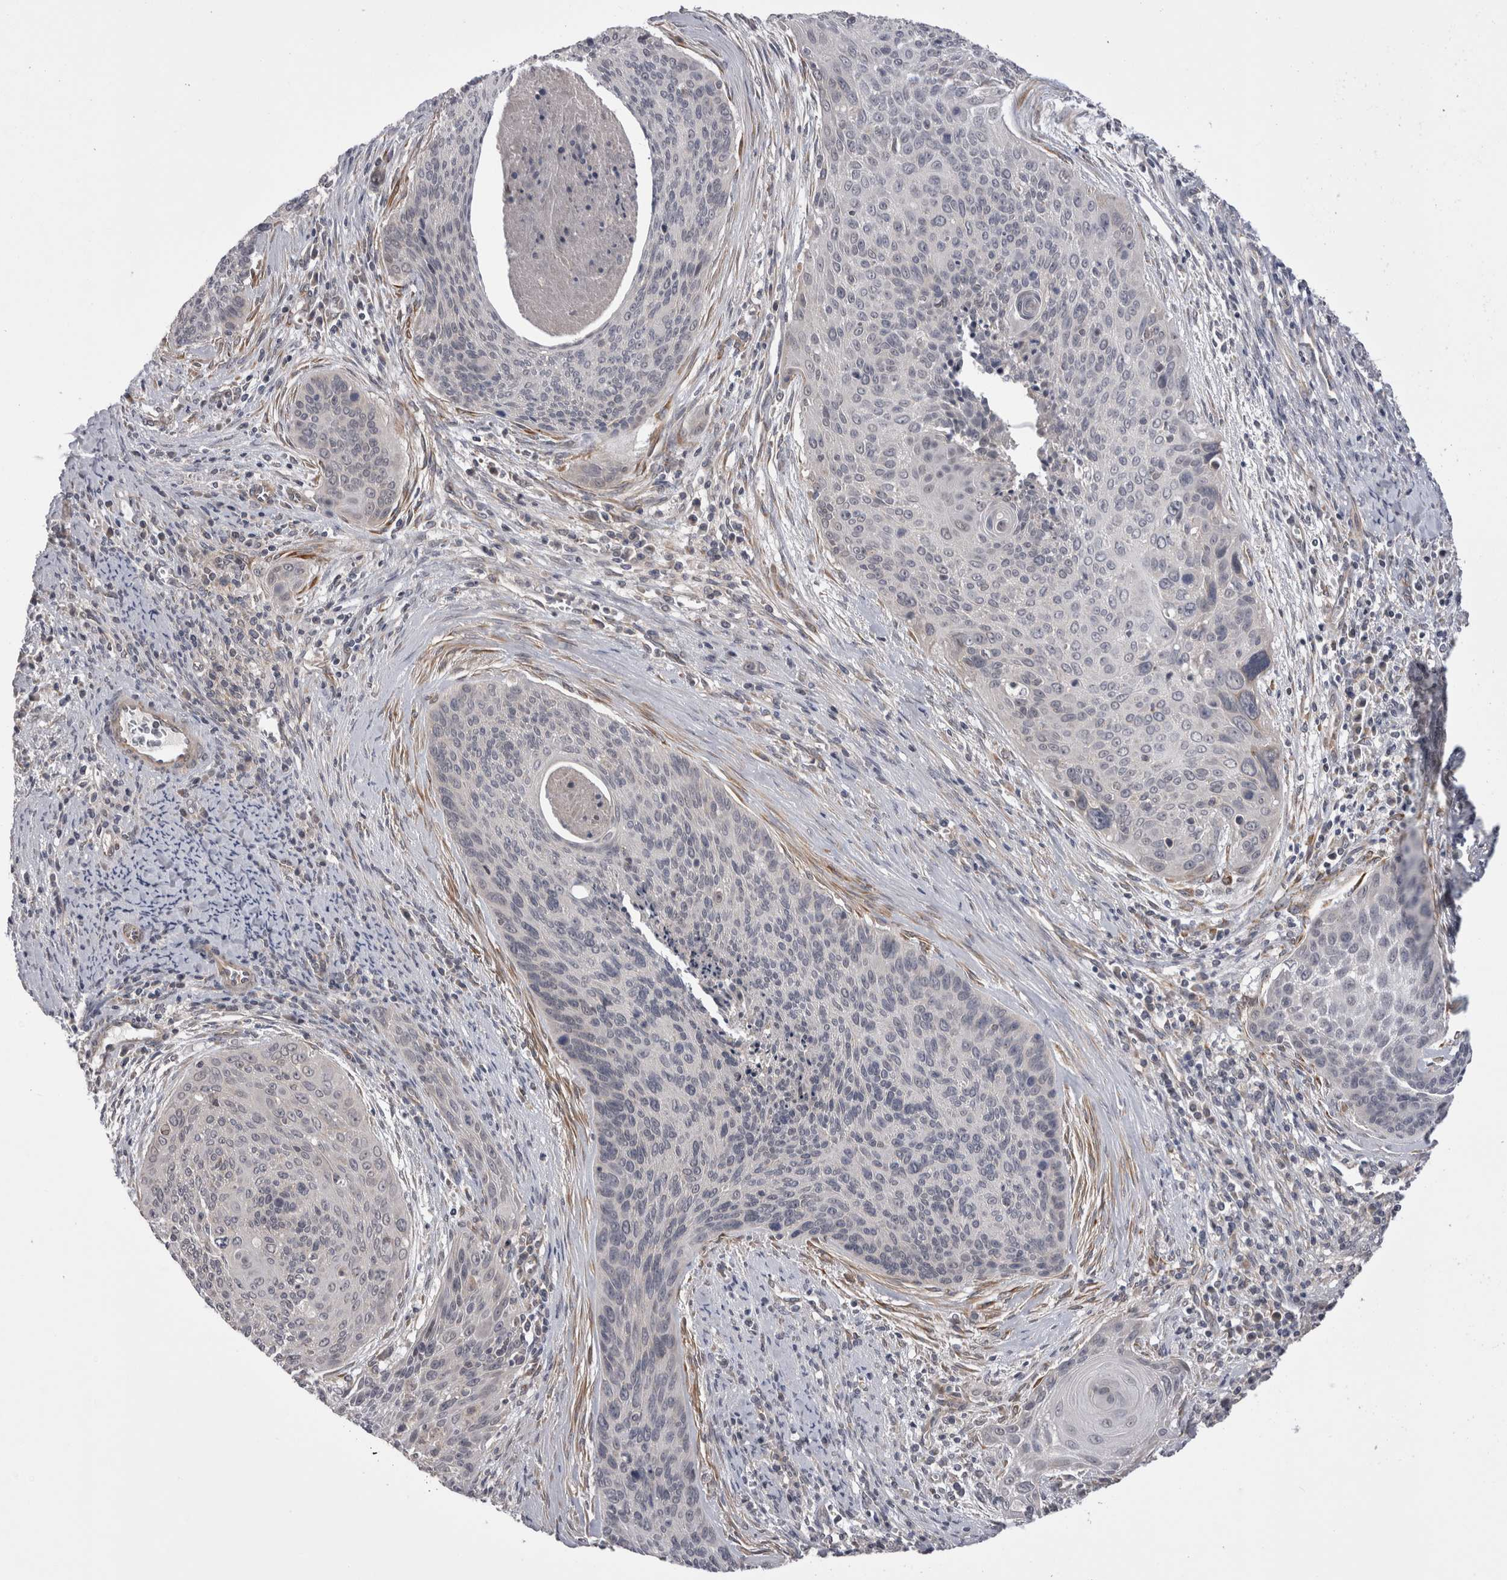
{"staining": {"intensity": "negative", "quantity": "none", "location": "none"}, "tissue": "cervical cancer", "cell_type": "Tumor cells", "image_type": "cancer", "snomed": [{"axis": "morphology", "description": "Squamous cell carcinoma, NOS"}, {"axis": "topography", "description": "Cervix"}], "caption": "This micrograph is of cervical squamous cell carcinoma stained with IHC to label a protein in brown with the nuclei are counter-stained blue. There is no positivity in tumor cells. The staining is performed using DAB brown chromogen with nuclei counter-stained in using hematoxylin.", "gene": "ARHGAP29", "patient": {"sex": "female", "age": 55}}